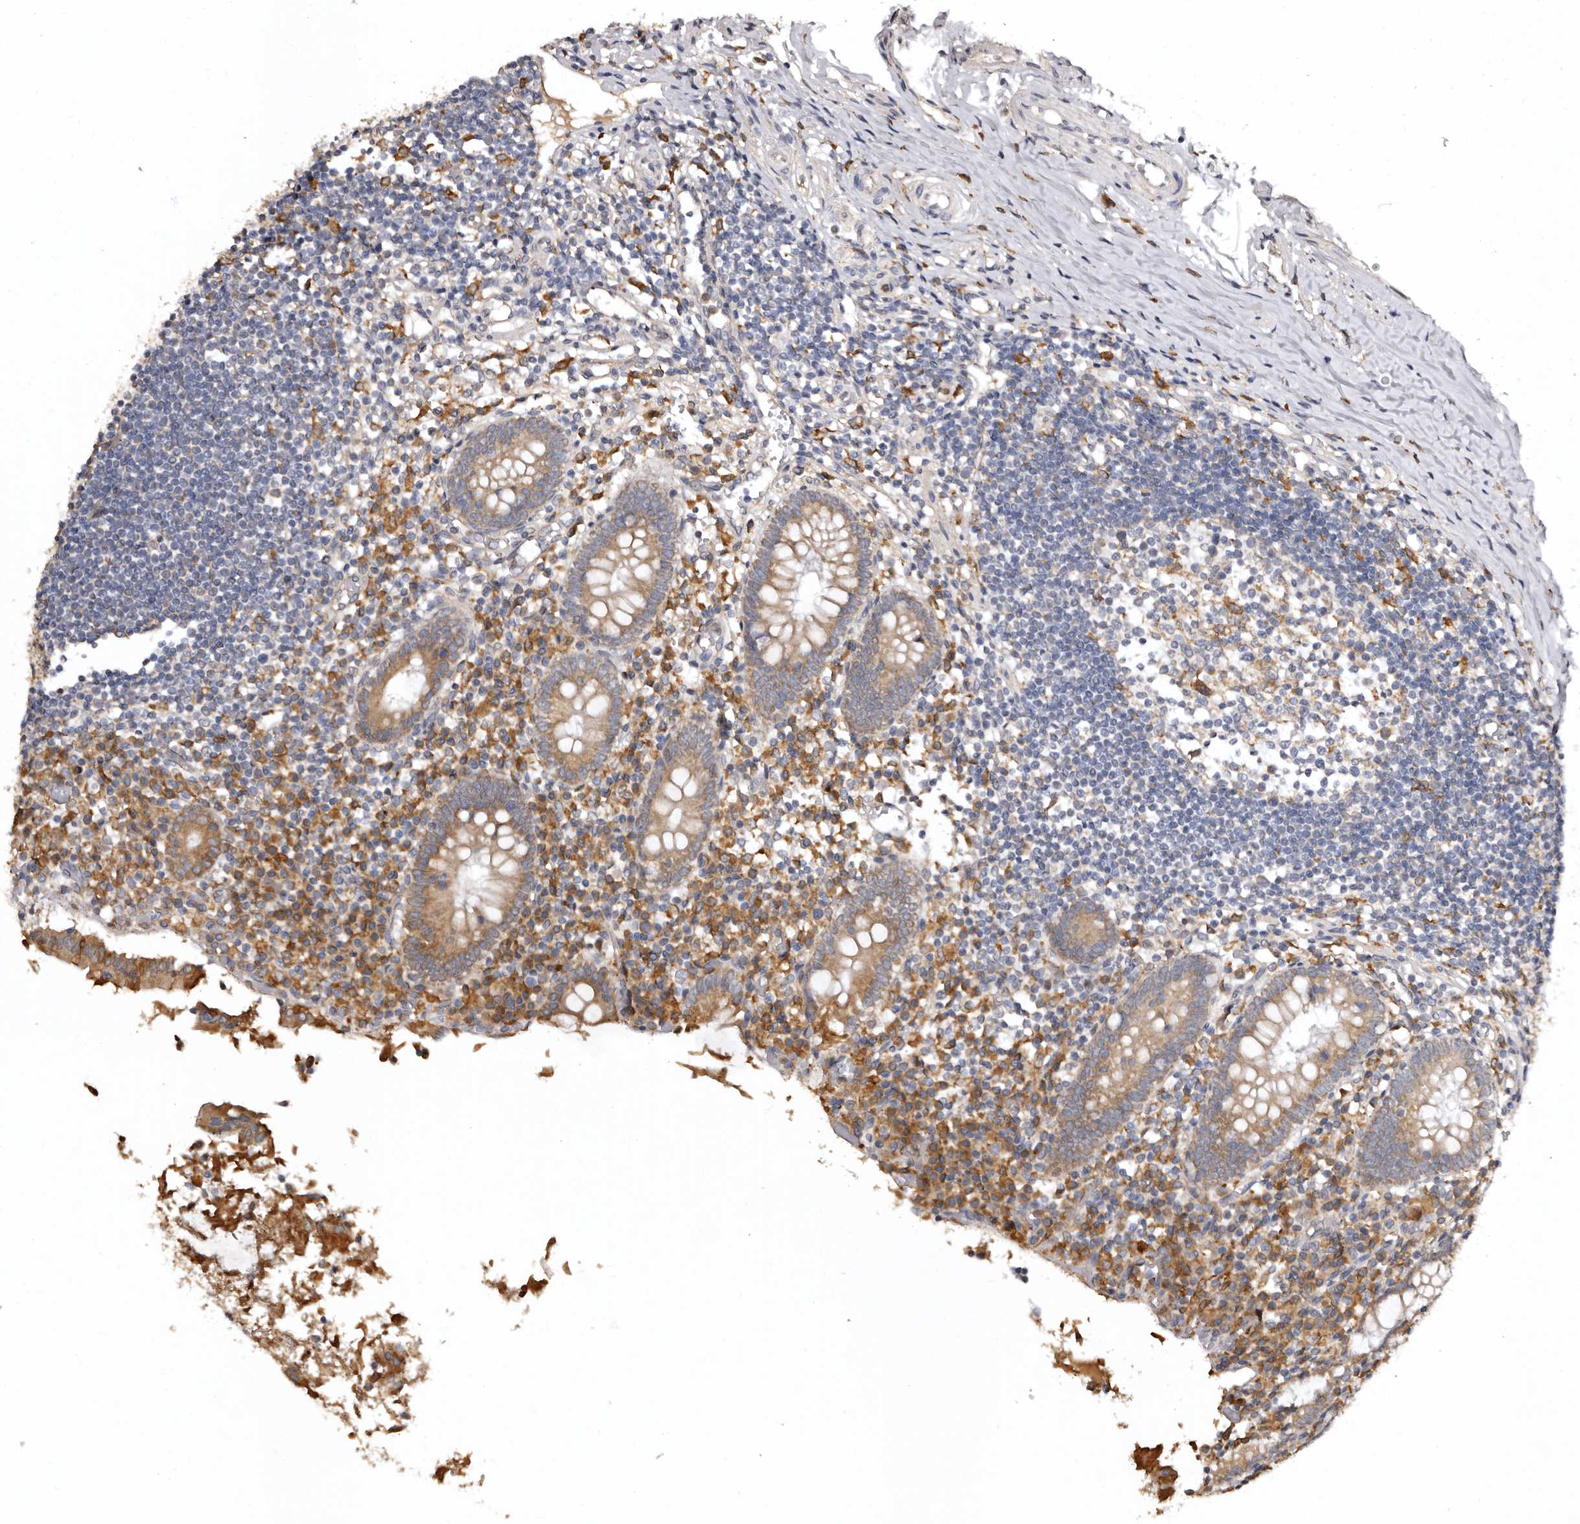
{"staining": {"intensity": "moderate", "quantity": ">75%", "location": "cytoplasmic/membranous"}, "tissue": "appendix", "cell_type": "Glandular cells", "image_type": "normal", "snomed": [{"axis": "morphology", "description": "Normal tissue, NOS"}, {"axis": "topography", "description": "Appendix"}], "caption": "Immunohistochemical staining of benign appendix exhibits >75% levels of moderate cytoplasmic/membranous protein expression in about >75% of glandular cells.", "gene": "INKA2", "patient": {"sex": "female", "age": 17}}